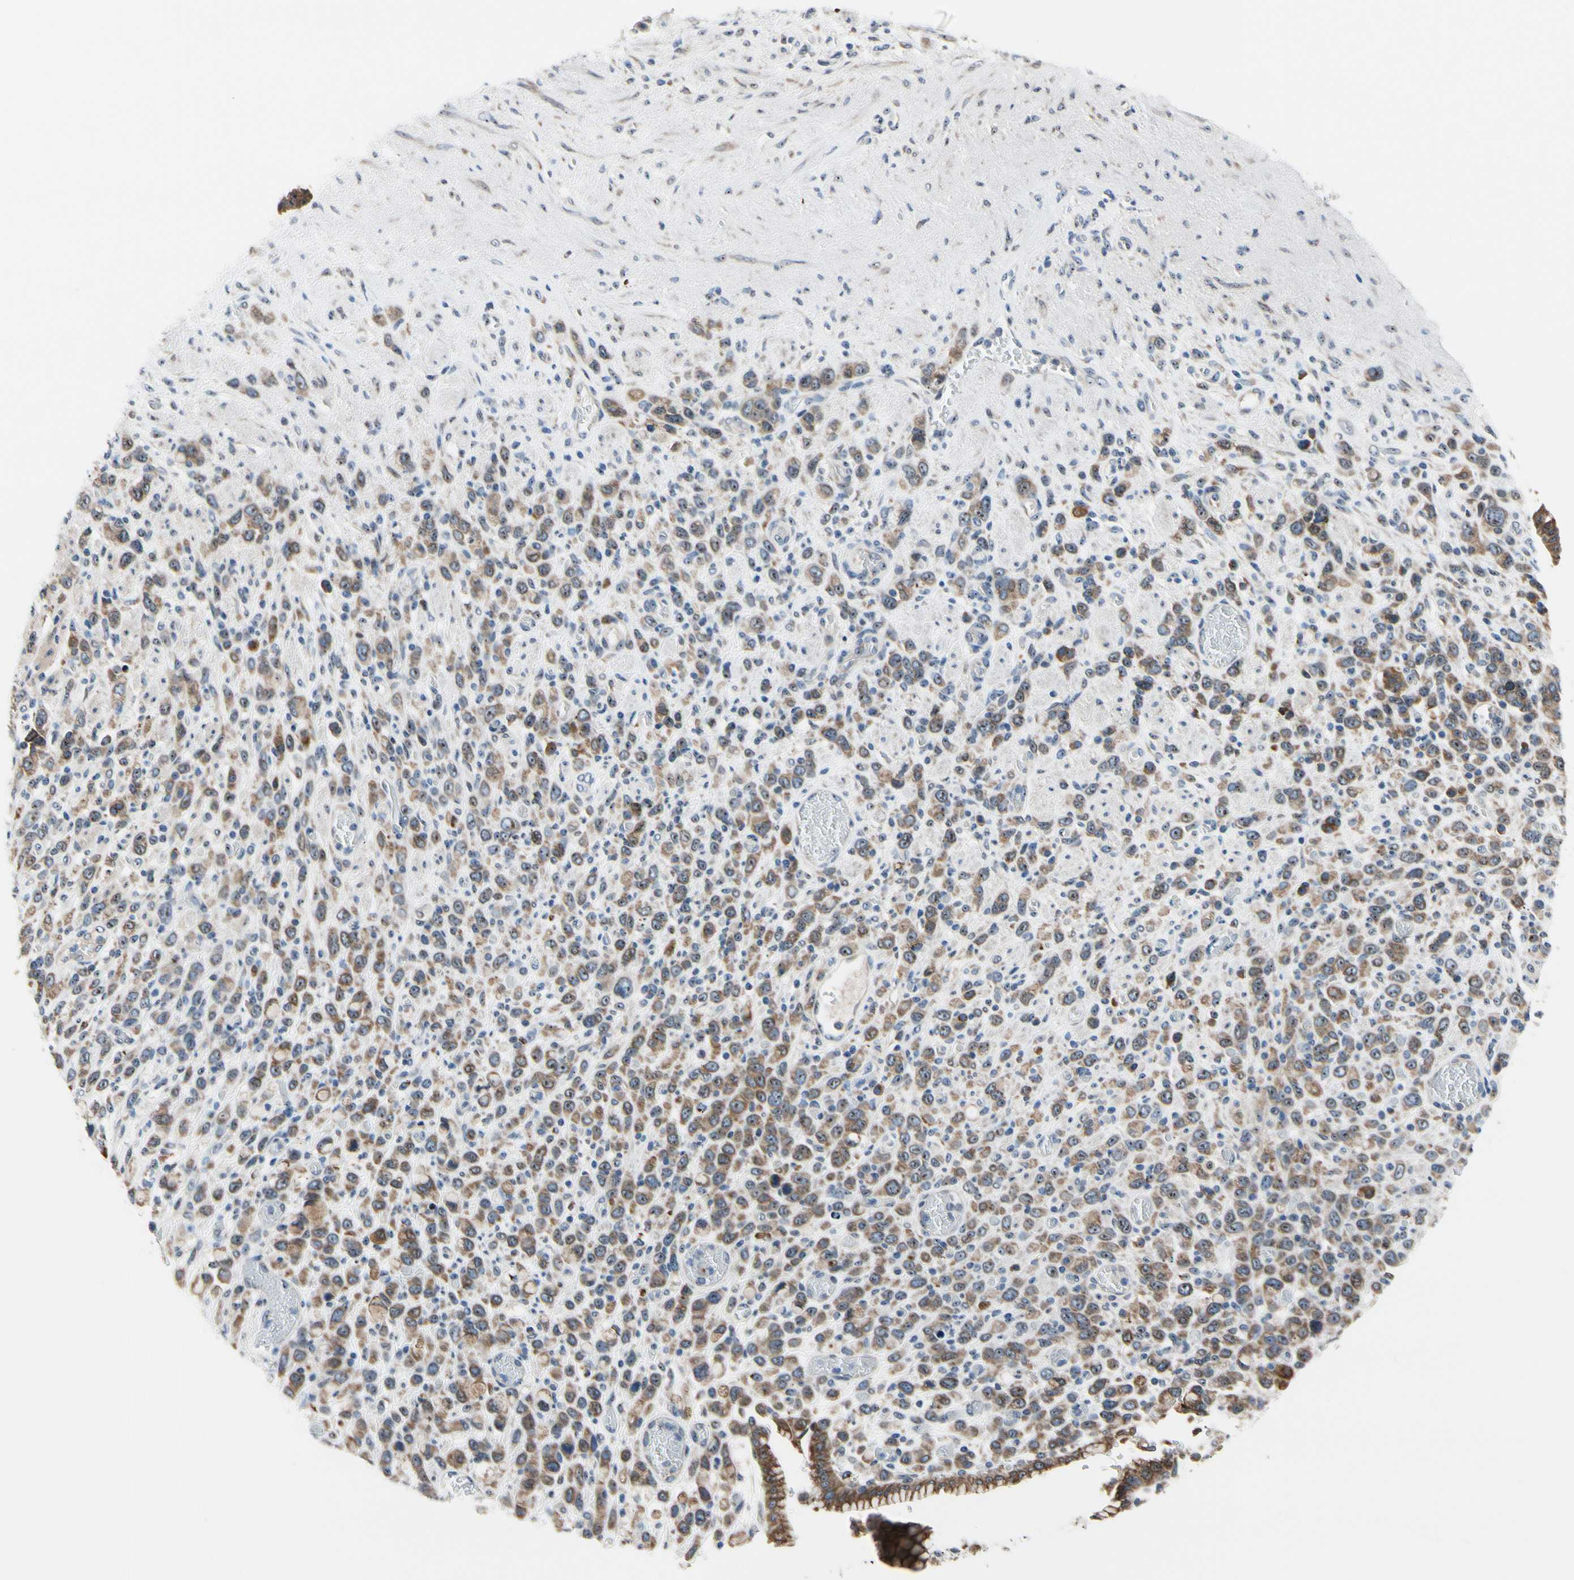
{"staining": {"intensity": "weak", "quantity": ">75%", "location": "cytoplasmic/membranous"}, "tissue": "stomach cancer", "cell_type": "Tumor cells", "image_type": "cancer", "snomed": [{"axis": "morphology", "description": "Normal tissue, NOS"}, {"axis": "morphology", "description": "Adenocarcinoma, NOS"}, {"axis": "morphology", "description": "Adenocarcinoma, High grade"}, {"axis": "topography", "description": "Stomach, upper"}, {"axis": "topography", "description": "Stomach"}], "caption": "Weak cytoplasmic/membranous protein positivity is present in approximately >75% of tumor cells in stomach cancer. (DAB IHC, brown staining for protein, blue staining for nuclei).", "gene": "TMED7", "patient": {"sex": "female", "age": 65}}